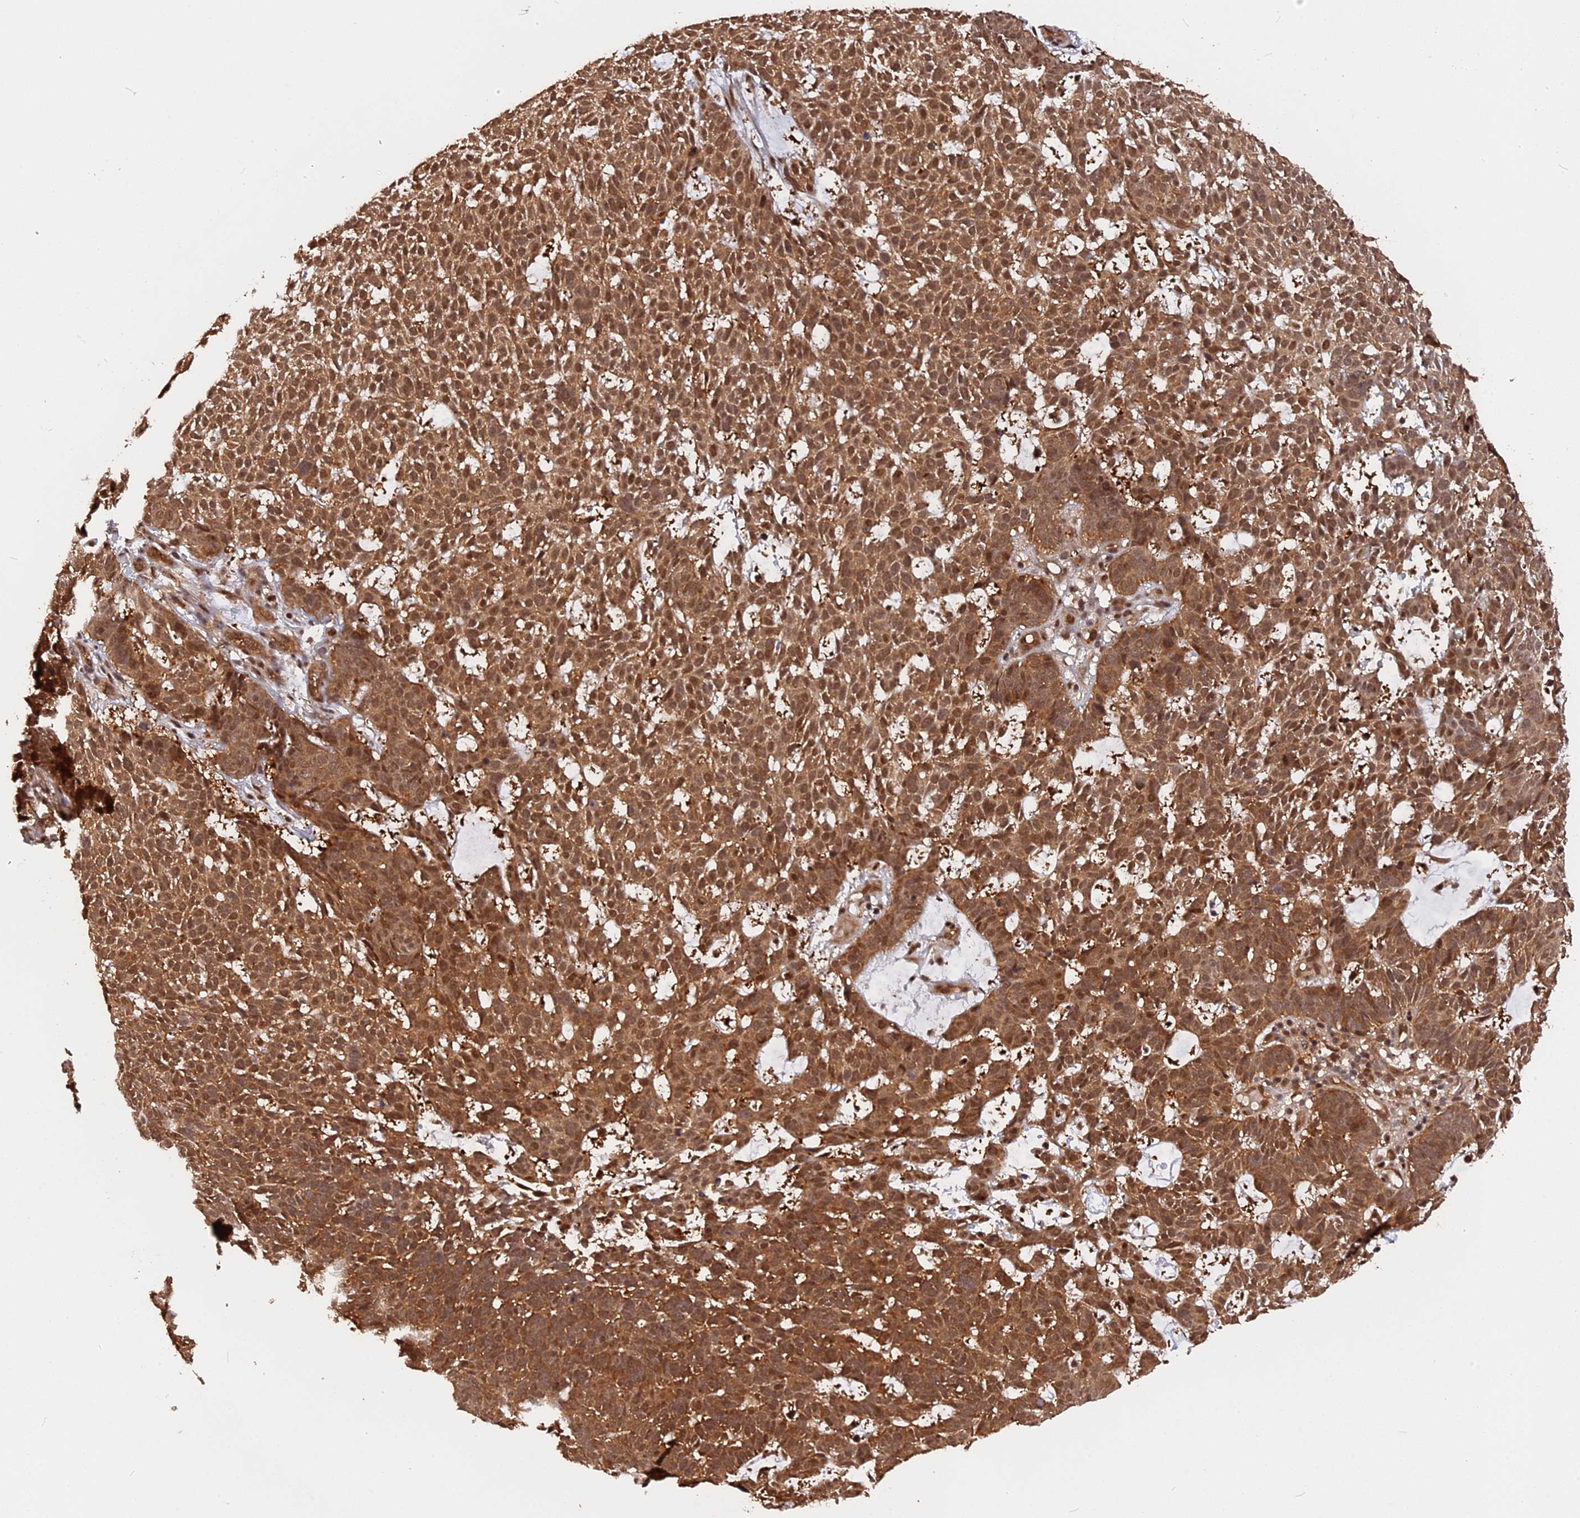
{"staining": {"intensity": "moderate", "quantity": ">75%", "location": "cytoplasmic/membranous,nuclear"}, "tissue": "skin cancer", "cell_type": "Tumor cells", "image_type": "cancer", "snomed": [{"axis": "morphology", "description": "Basal cell carcinoma"}, {"axis": "topography", "description": "Skin"}], "caption": "This image shows IHC staining of basal cell carcinoma (skin), with medium moderate cytoplasmic/membranous and nuclear positivity in approximately >75% of tumor cells.", "gene": "ADRM1", "patient": {"sex": "female", "age": 78}}